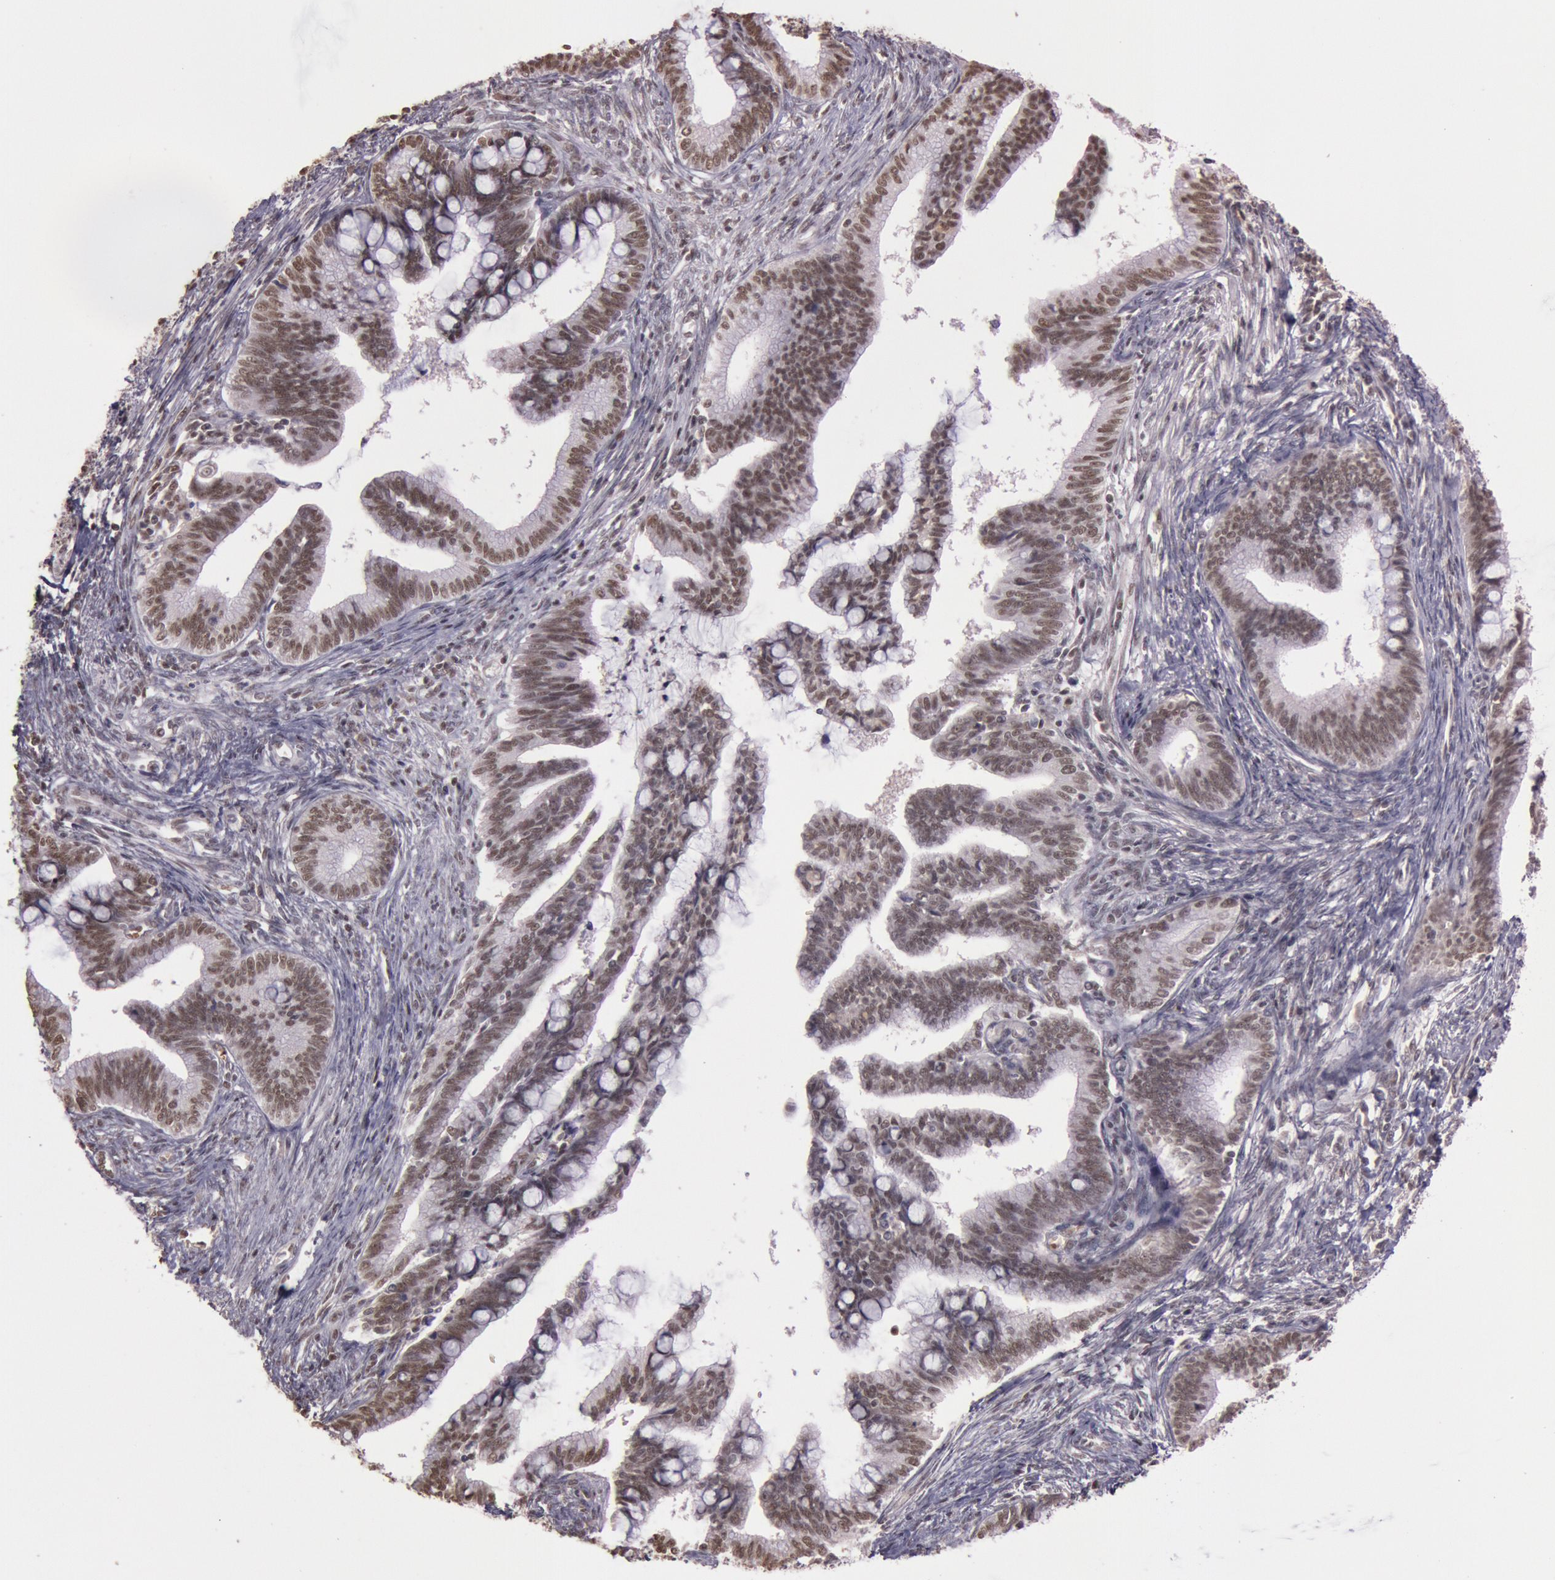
{"staining": {"intensity": "moderate", "quantity": ">75%", "location": "nuclear"}, "tissue": "cervical cancer", "cell_type": "Tumor cells", "image_type": "cancer", "snomed": [{"axis": "morphology", "description": "Adenocarcinoma, NOS"}, {"axis": "topography", "description": "Cervix"}], "caption": "Protein analysis of cervical cancer tissue shows moderate nuclear expression in about >75% of tumor cells.", "gene": "TASL", "patient": {"sex": "female", "age": 36}}